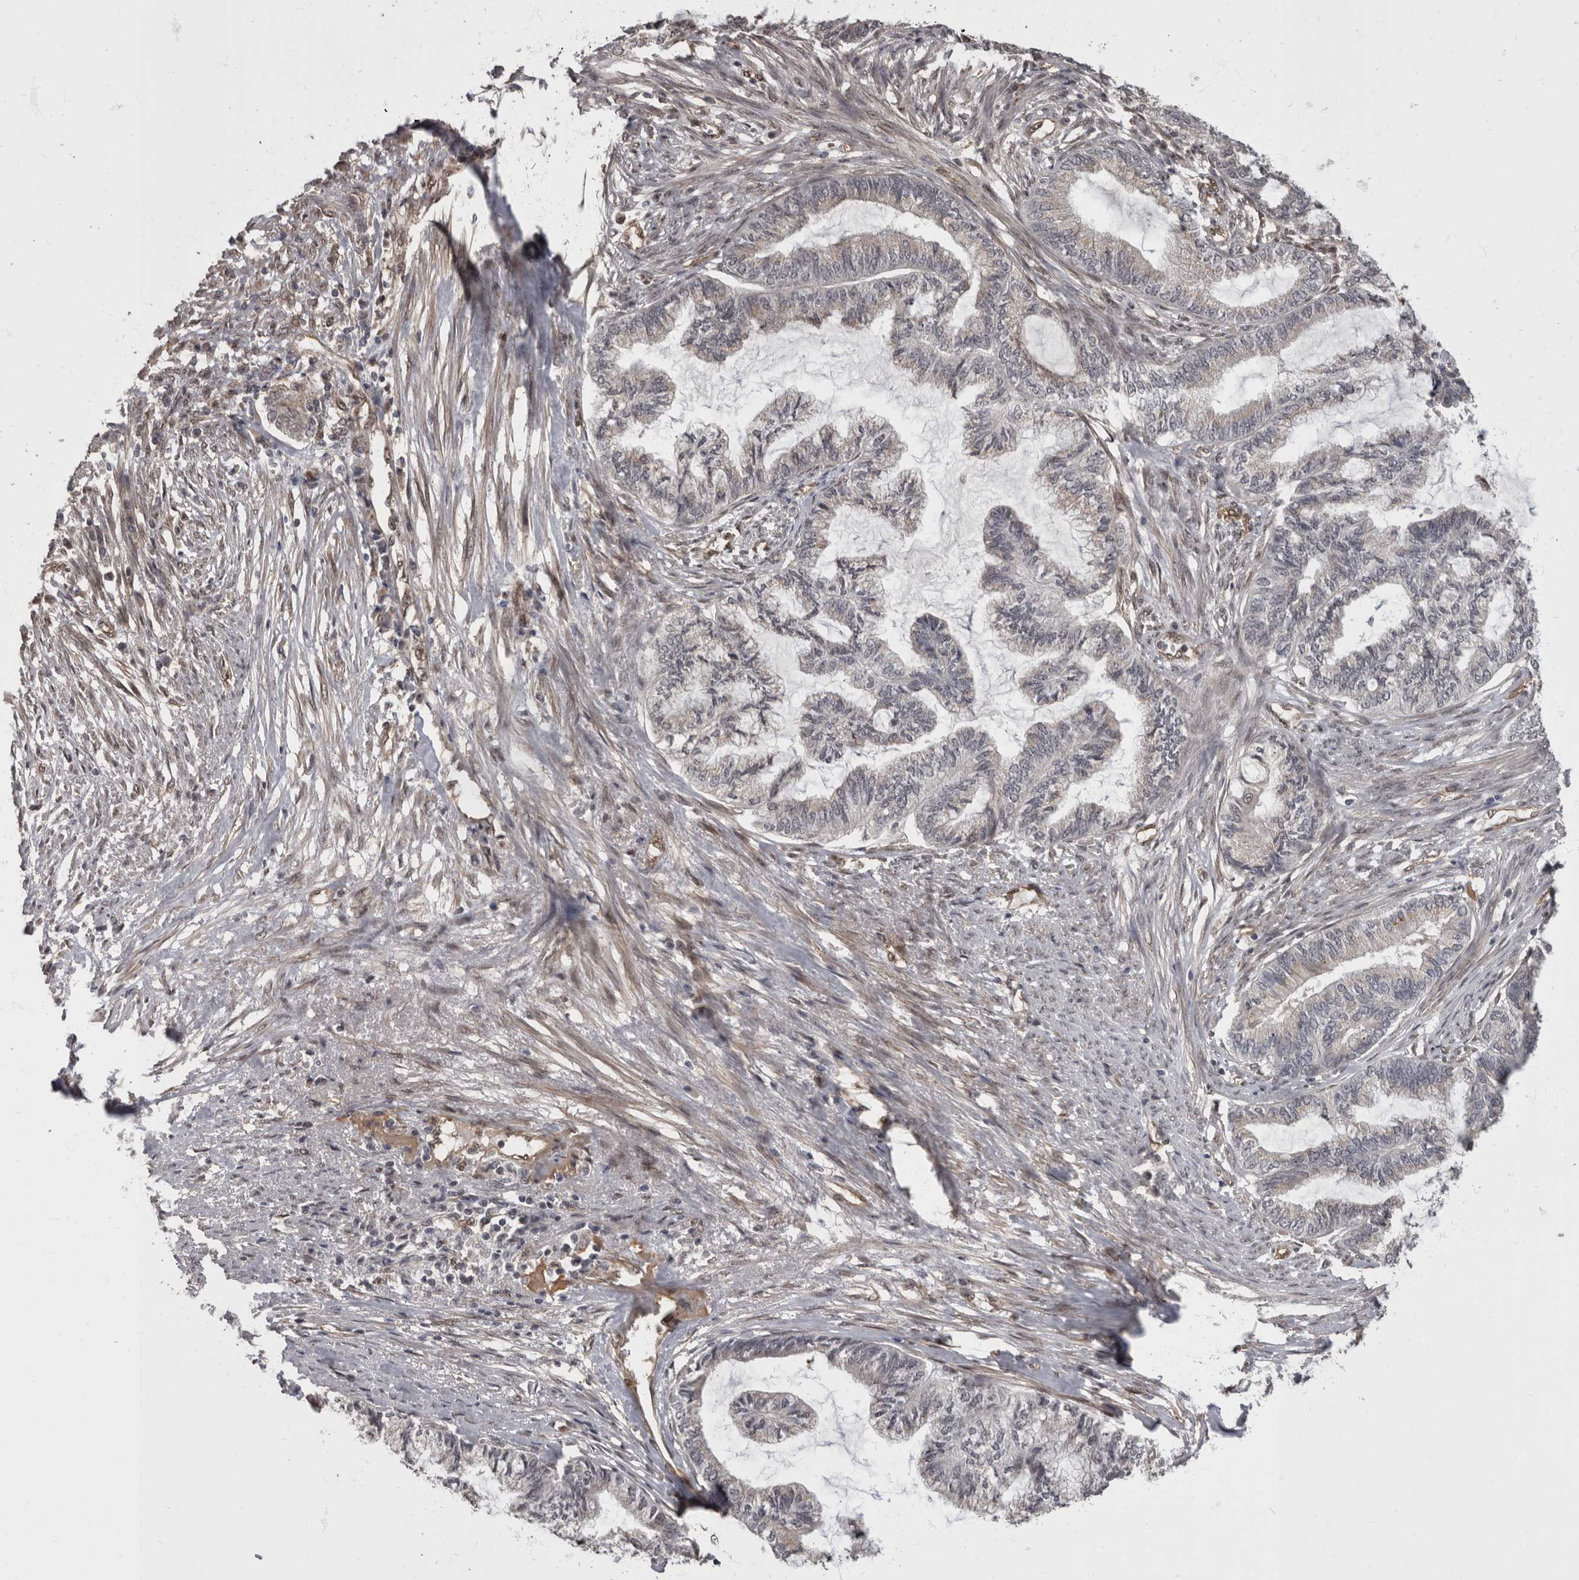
{"staining": {"intensity": "negative", "quantity": "none", "location": "none"}, "tissue": "endometrial cancer", "cell_type": "Tumor cells", "image_type": "cancer", "snomed": [{"axis": "morphology", "description": "Adenocarcinoma, NOS"}, {"axis": "topography", "description": "Endometrium"}], "caption": "There is no significant staining in tumor cells of adenocarcinoma (endometrial). (DAB IHC visualized using brightfield microscopy, high magnification).", "gene": "AKT3", "patient": {"sex": "female", "age": 86}}